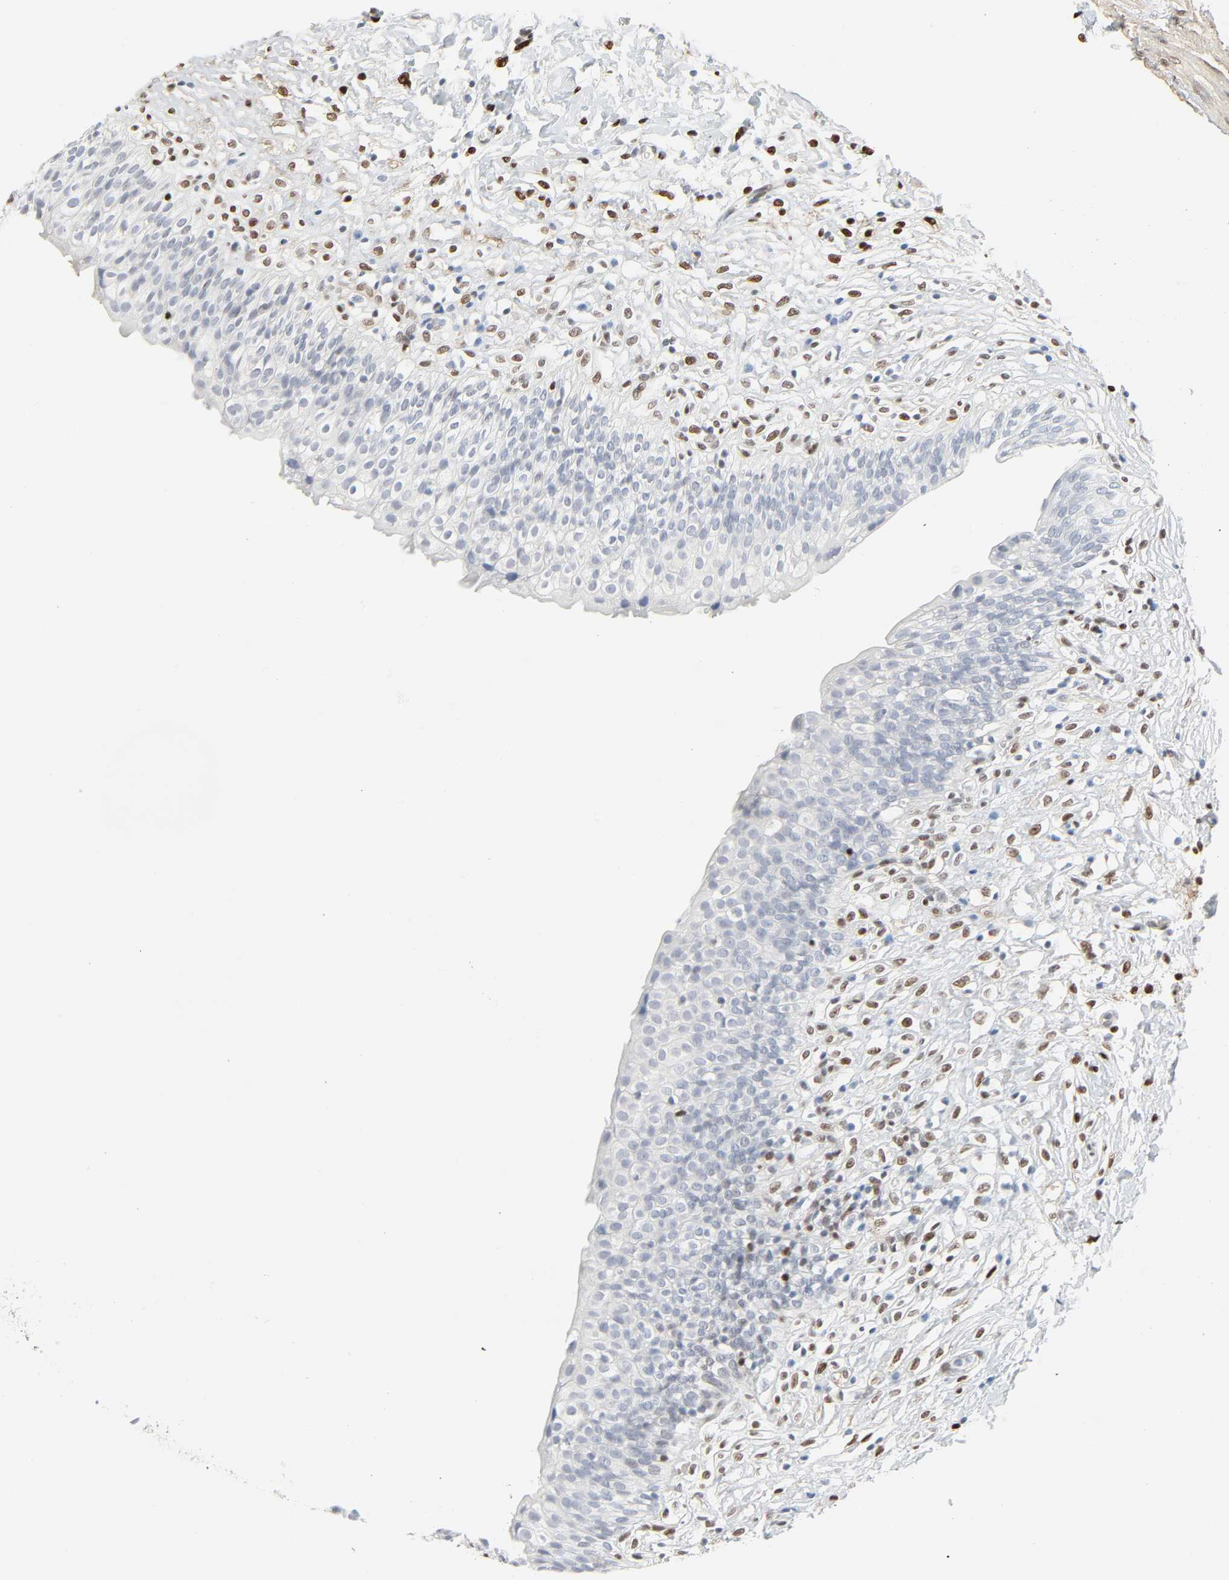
{"staining": {"intensity": "negative", "quantity": "none", "location": "none"}, "tissue": "urinary bladder", "cell_type": "Urothelial cells", "image_type": "normal", "snomed": [{"axis": "morphology", "description": "Normal tissue, NOS"}, {"axis": "topography", "description": "Urinary bladder"}], "caption": "This image is of normal urinary bladder stained with immunohistochemistry (IHC) to label a protein in brown with the nuclei are counter-stained blue. There is no expression in urothelial cells. (DAB immunohistochemistry, high magnification).", "gene": "ZBTB16", "patient": {"sex": "female", "age": 80}}